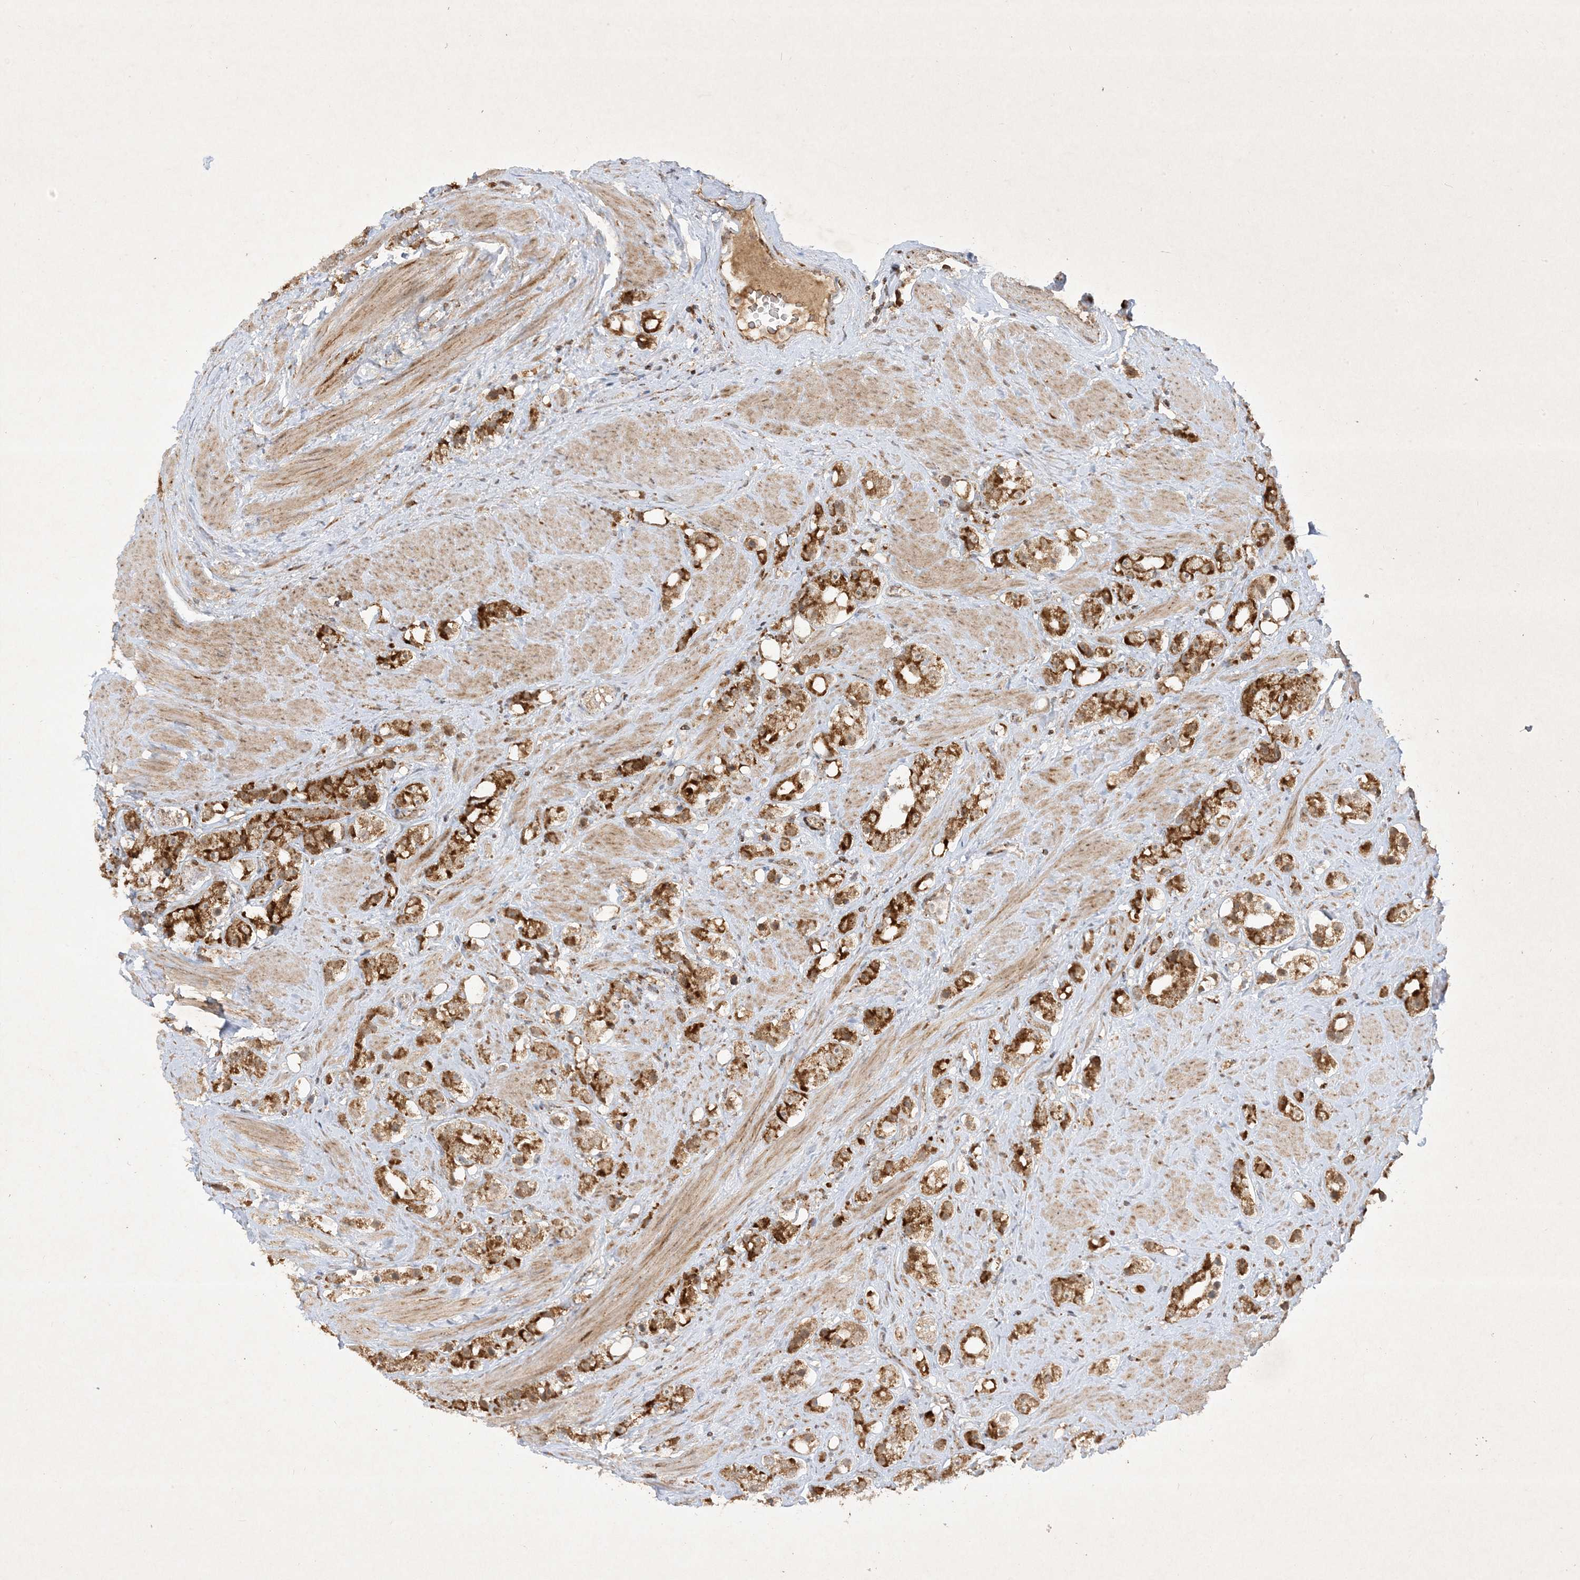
{"staining": {"intensity": "strong", "quantity": ">75%", "location": "cytoplasmic/membranous"}, "tissue": "prostate cancer", "cell_type": "Tumor cells", "image_type": "cancer", "snomed": [{"axis": "morphology", "description": "Adenocarcinoma, NOS"}, {"axis": "topography", "description": "Prostate"}], "caption": "The photomicrograph displays staining of adenocarcinoma (prostate), revealing strong cytoplasmic/membranous protein expression (brown color) within tumor cells.", "gene": "NDUFAF3", "patient": {"sex": "male", "age": 79}}